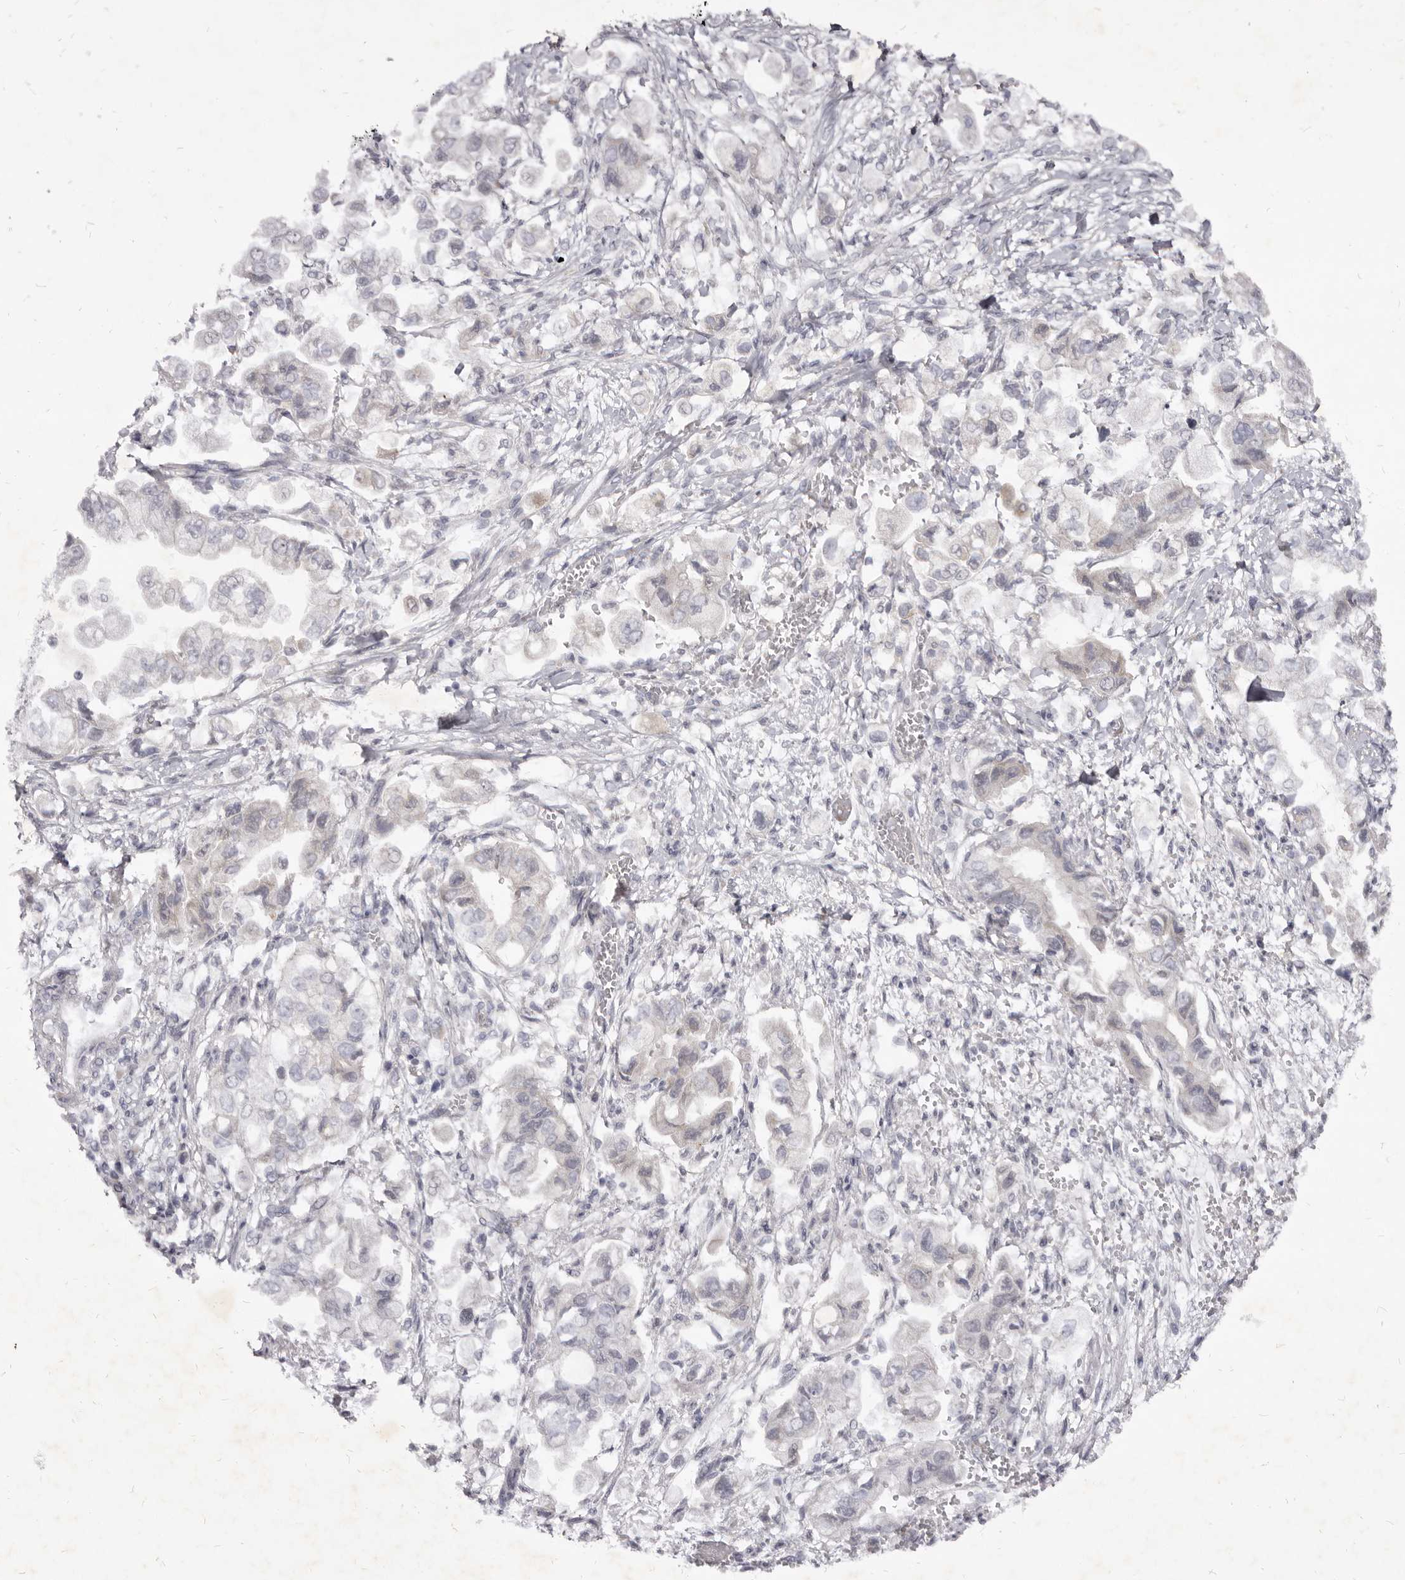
{"staining": {"intensity": "negative", "quantity": "none", "location": "none"}, "tissue": "stomach cancer", "cell_type": "Tumor cells", "image_type": "cancer", "snomed": [{"axis": "morphology", "description": "Adenocarcinoma, NOS"}, {"axis": "topography", "description": "Stomach"}], "caption": "Immunohistochemical staining of human stomach cancer (adenocarcinoma) demonstrates no significant expression in tumor cells.", "gene": "KIF2B", "patient": {"sex": "male", "age": 62}}